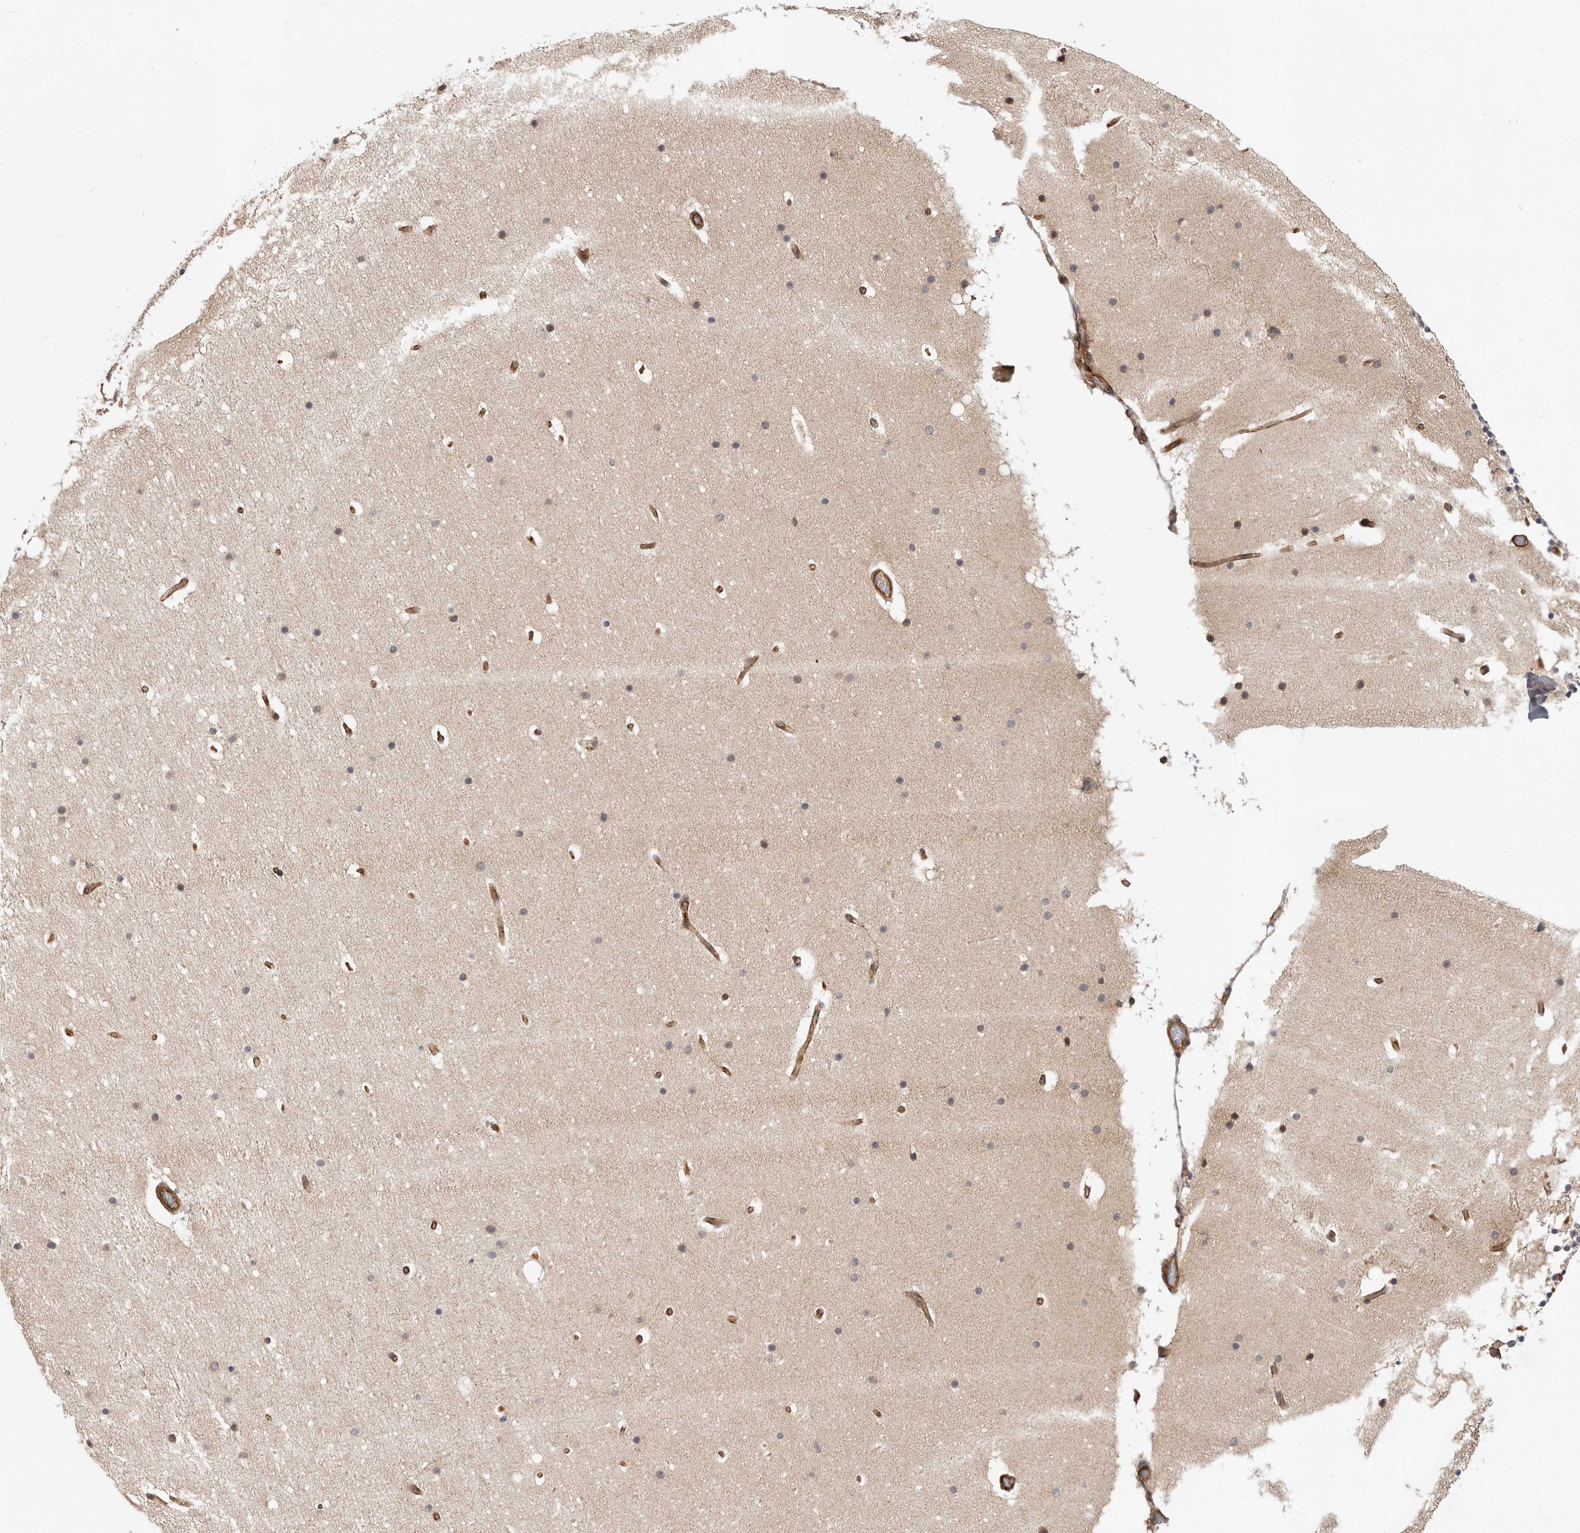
{"staining": {"intensity": "moderate", "quantity": ">75%", "location": "cytoplasmic/membranous"}, "tissue": "cerebellum", "cell_type": "Cells in granular layer", "image_type": "normal", "snomed": [{"axis": "morphology", "description": "Normal tissue, NOS"}, {"axis": "topography", "description": "Cerebellum"}], "caption": "Cerebellum stained with DAB immunohistochemistry demonstrates medium levels of moderate cytoplasmic/membranous staining in about >75% of cells in granular layer.", "gene": "GPATCH2", "patient": {"sex": "male", "age": 57}}